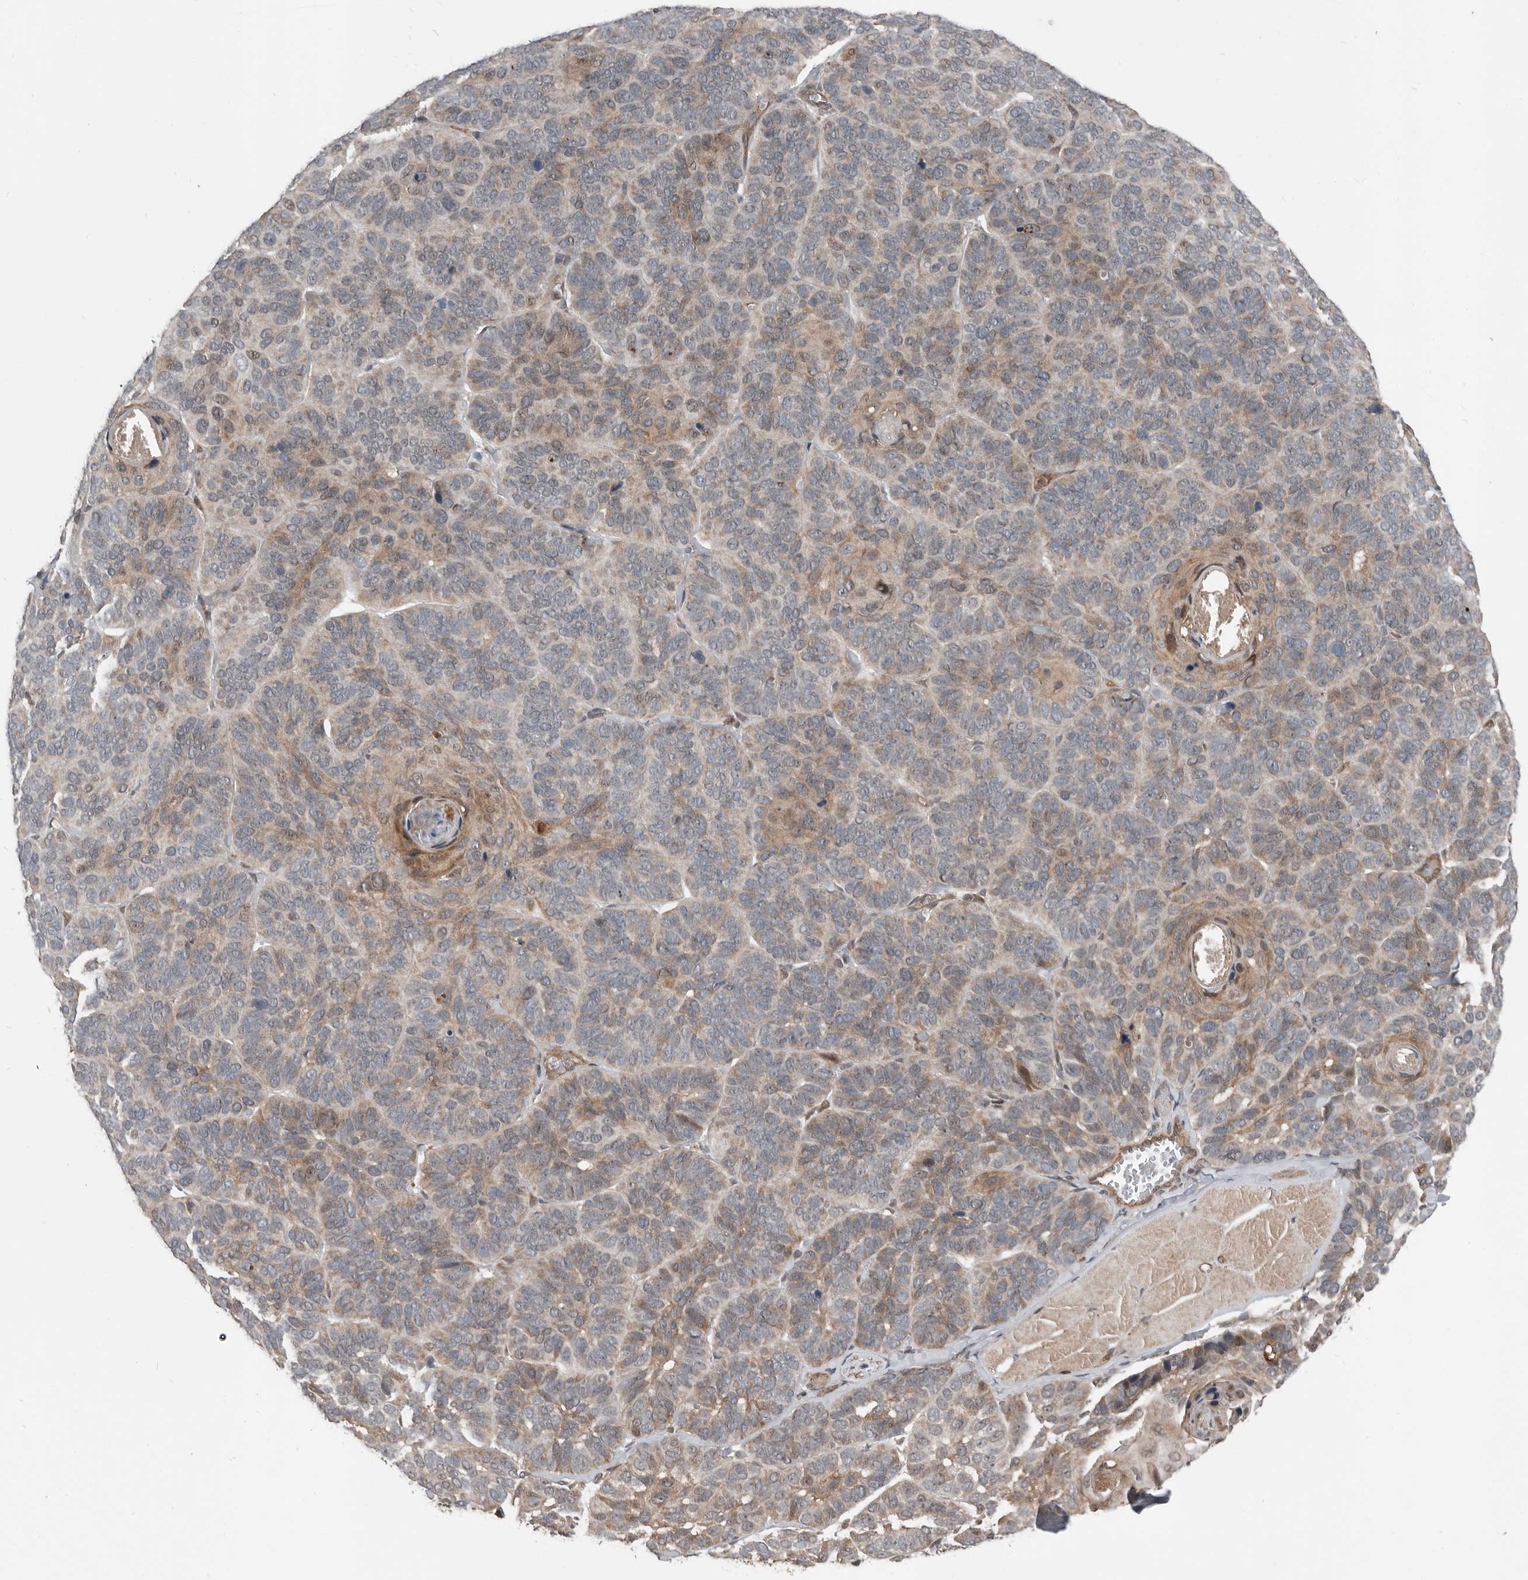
{"staining": {"intensity": "weak", "quantity": "25%-75%", "location": "cytoplasmic/membranous,nuclear"}, "tissue": "skin cancer", "cell_type": "Tumor cells", "image_type": "cancer", "snomed": [{"axis": "morphology", "description": "Basal cell carcinoma"}, {"axis": "topography", "description": "Skin"}], "caption": "Protein analysis of basal cell carcinoma (skin) tissue demonstrates weak cytoplasmic/membranous and nuclear staining in approximately 25%-75% of tumor cells.", "gene": "YOD1", "patient": {"sex": "male", "age": 62}}